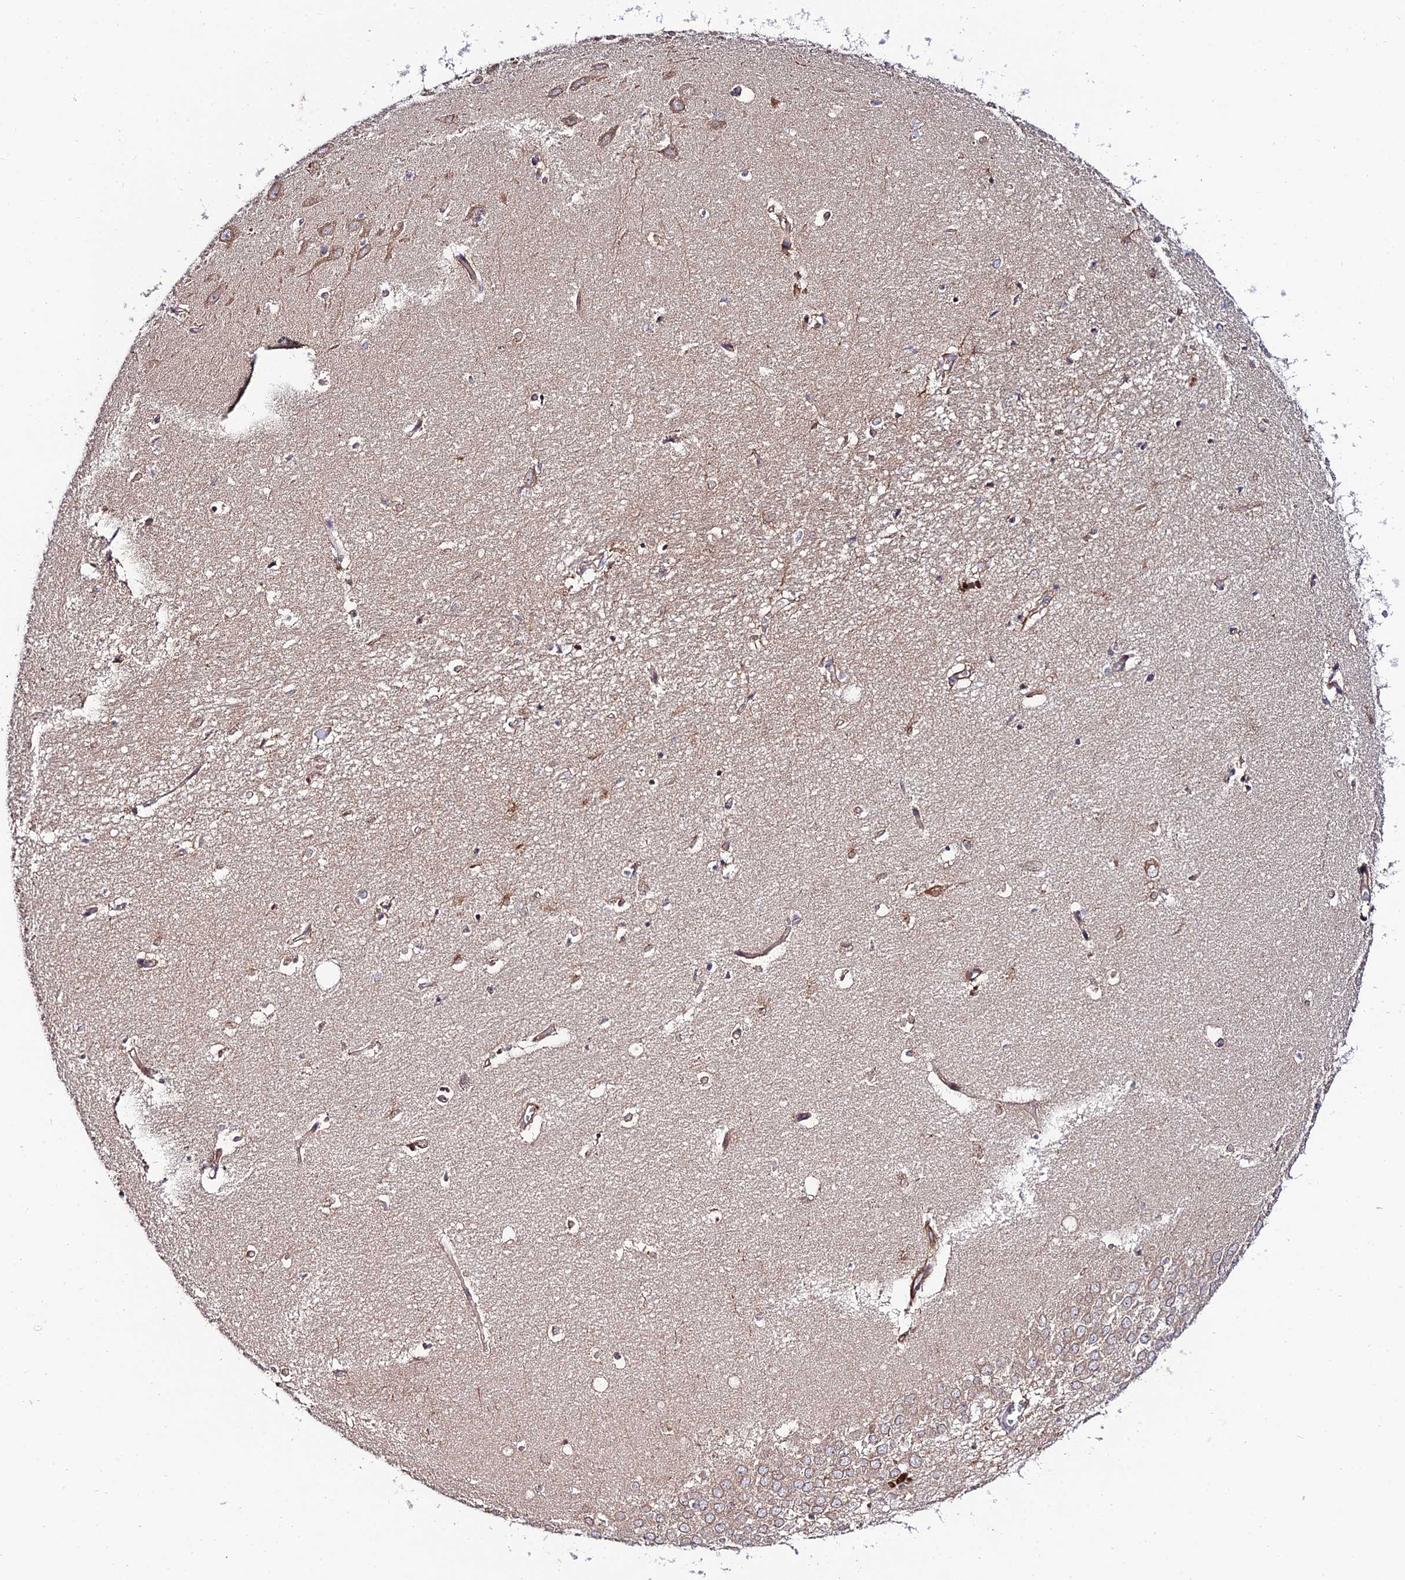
{"staining": {"intensity": "moderate", "quantity": "<25%", "location": "cytoplasmic/membranous"}, "tissue": "hippocampus", "cell_type": "Glial cells", "image_type": "normal", "snomed": [{"axis": "morphology", "description": "Normal tissue, NOS"}, {"axis": "topography", "description": "Hippocampus"}], "caption": "Glial cells demonstrate low levels of moderate cytoplasmic/membranous positivity in about <25% of cells in unremarkable hippocampus.", "gene": "ARL6IP1", "patient": {"sex": "female", "age": 64}}